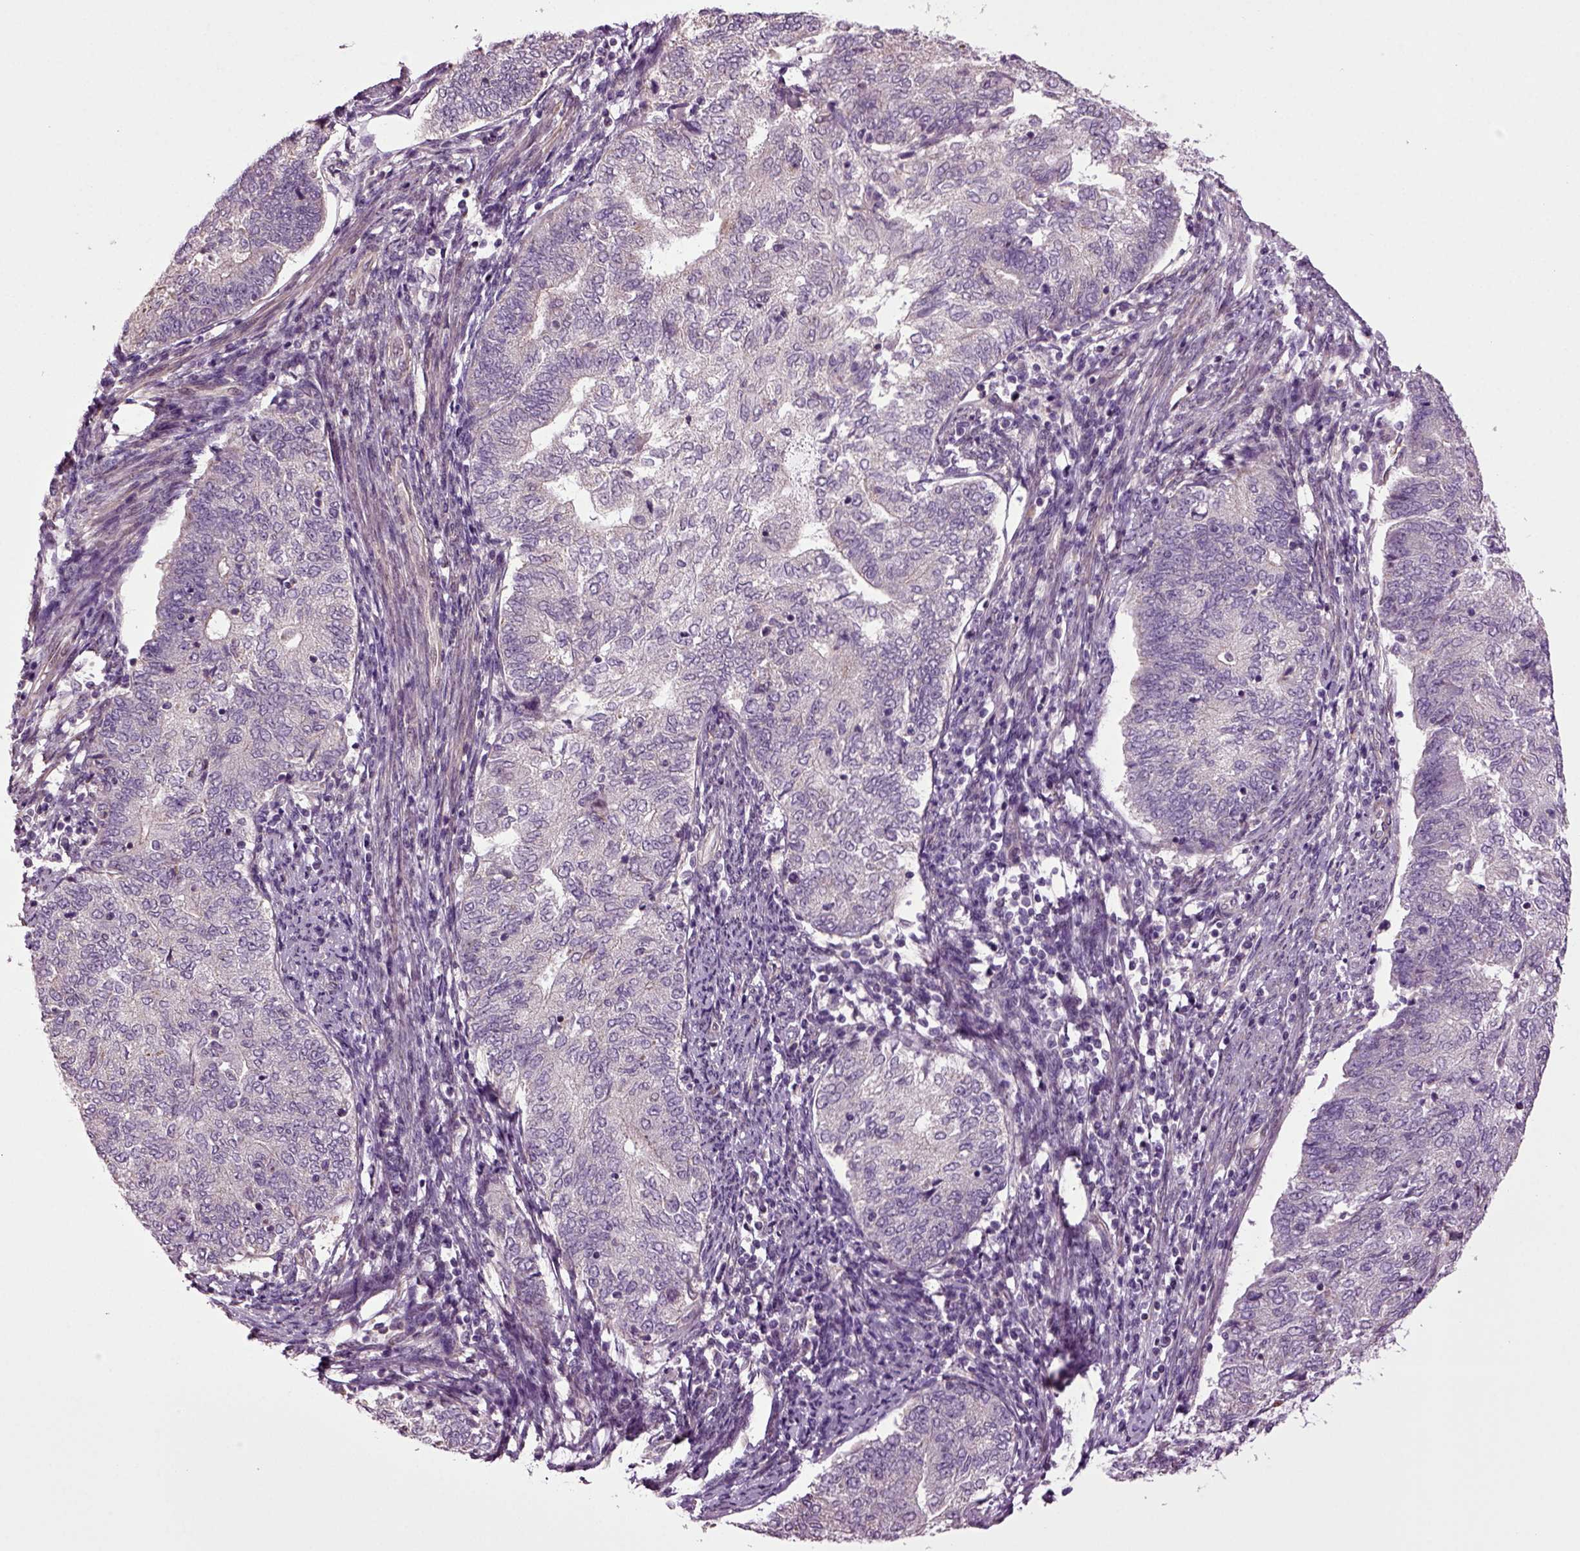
{"staining": {"intensity": "negative", "quantity": "none", "location": "none"}, "tissue": "endometrial cancer", "cell_type": "Tumor cells", "image_type": "cancer", "snomed": [{"axis": "morphology", "description": "Adenocarcinoma, NOS"}, {"axis": "topography", "description": "Endometrium"}], "caption": "This is a histopathology image of immunohistochemistry staining of endometrial adenocarcinoma, which shows no staining in tumor cells.", "gene": "HAGHL", "patient": {"sex": "female", "age": 65}}